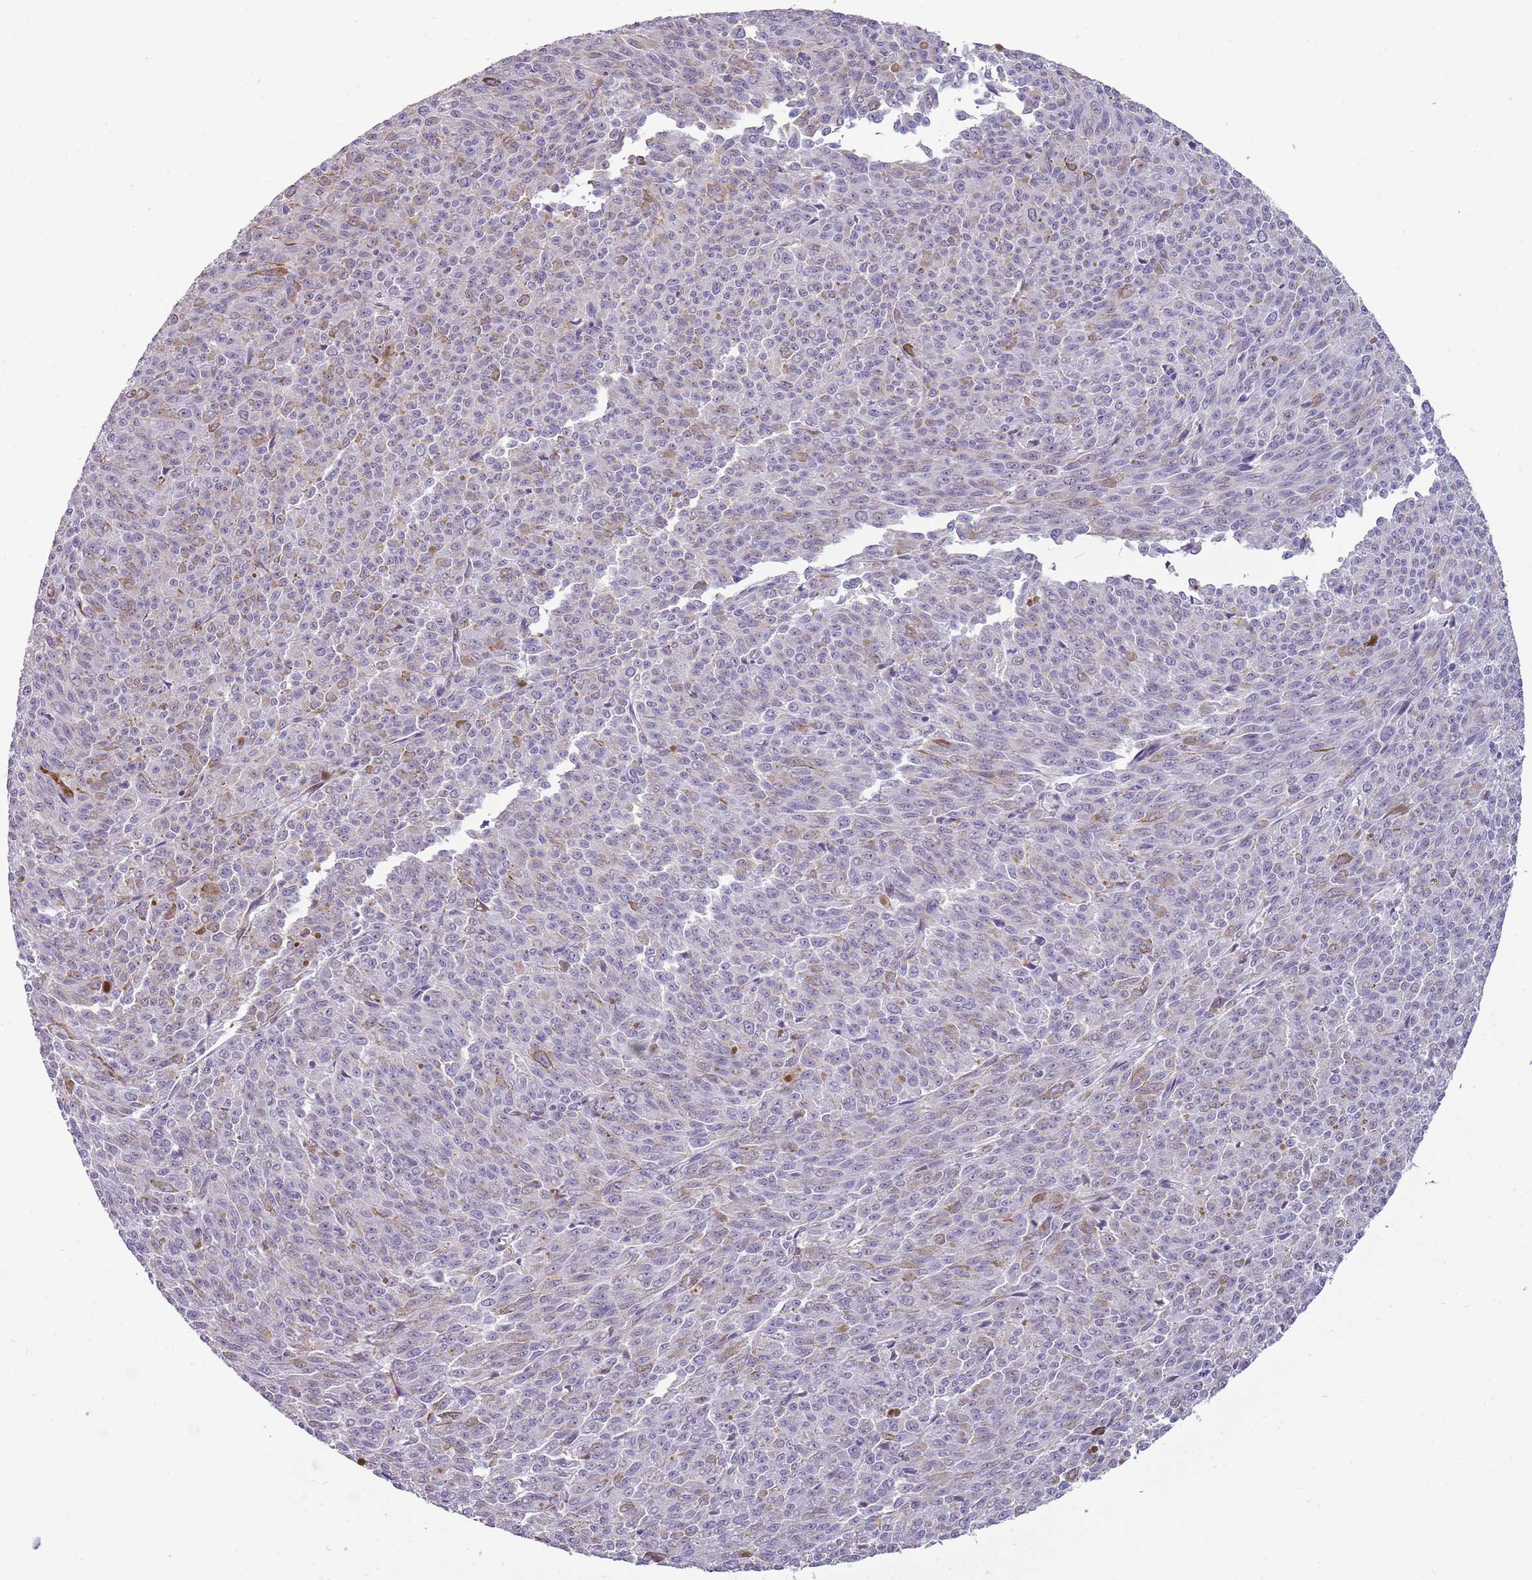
{"staining": {"intensity": "negative", "quantity": "none", "location": "none"}, "tissue": "melanoma", "cell_type": "Tumor cells", "image_type": "cancer", "snomed": [{"axis": "morphology", "description": "Malignant melanoma, NOS"}, {"axis": "topography", "description": "Skin"}], "caption": "An IHC histopathology image of melanoma is shown. There is no staining in tumor cells of melanoma. The staining was performed using DAB (3,3'-diaminobenzidine) to visualize the protein expression in brown, while the nuclei were stained in blue with hematoxylin (Magnification: 20x).", "gene": "NBPF3", "patient": {"sex": "female", "age": 52}}